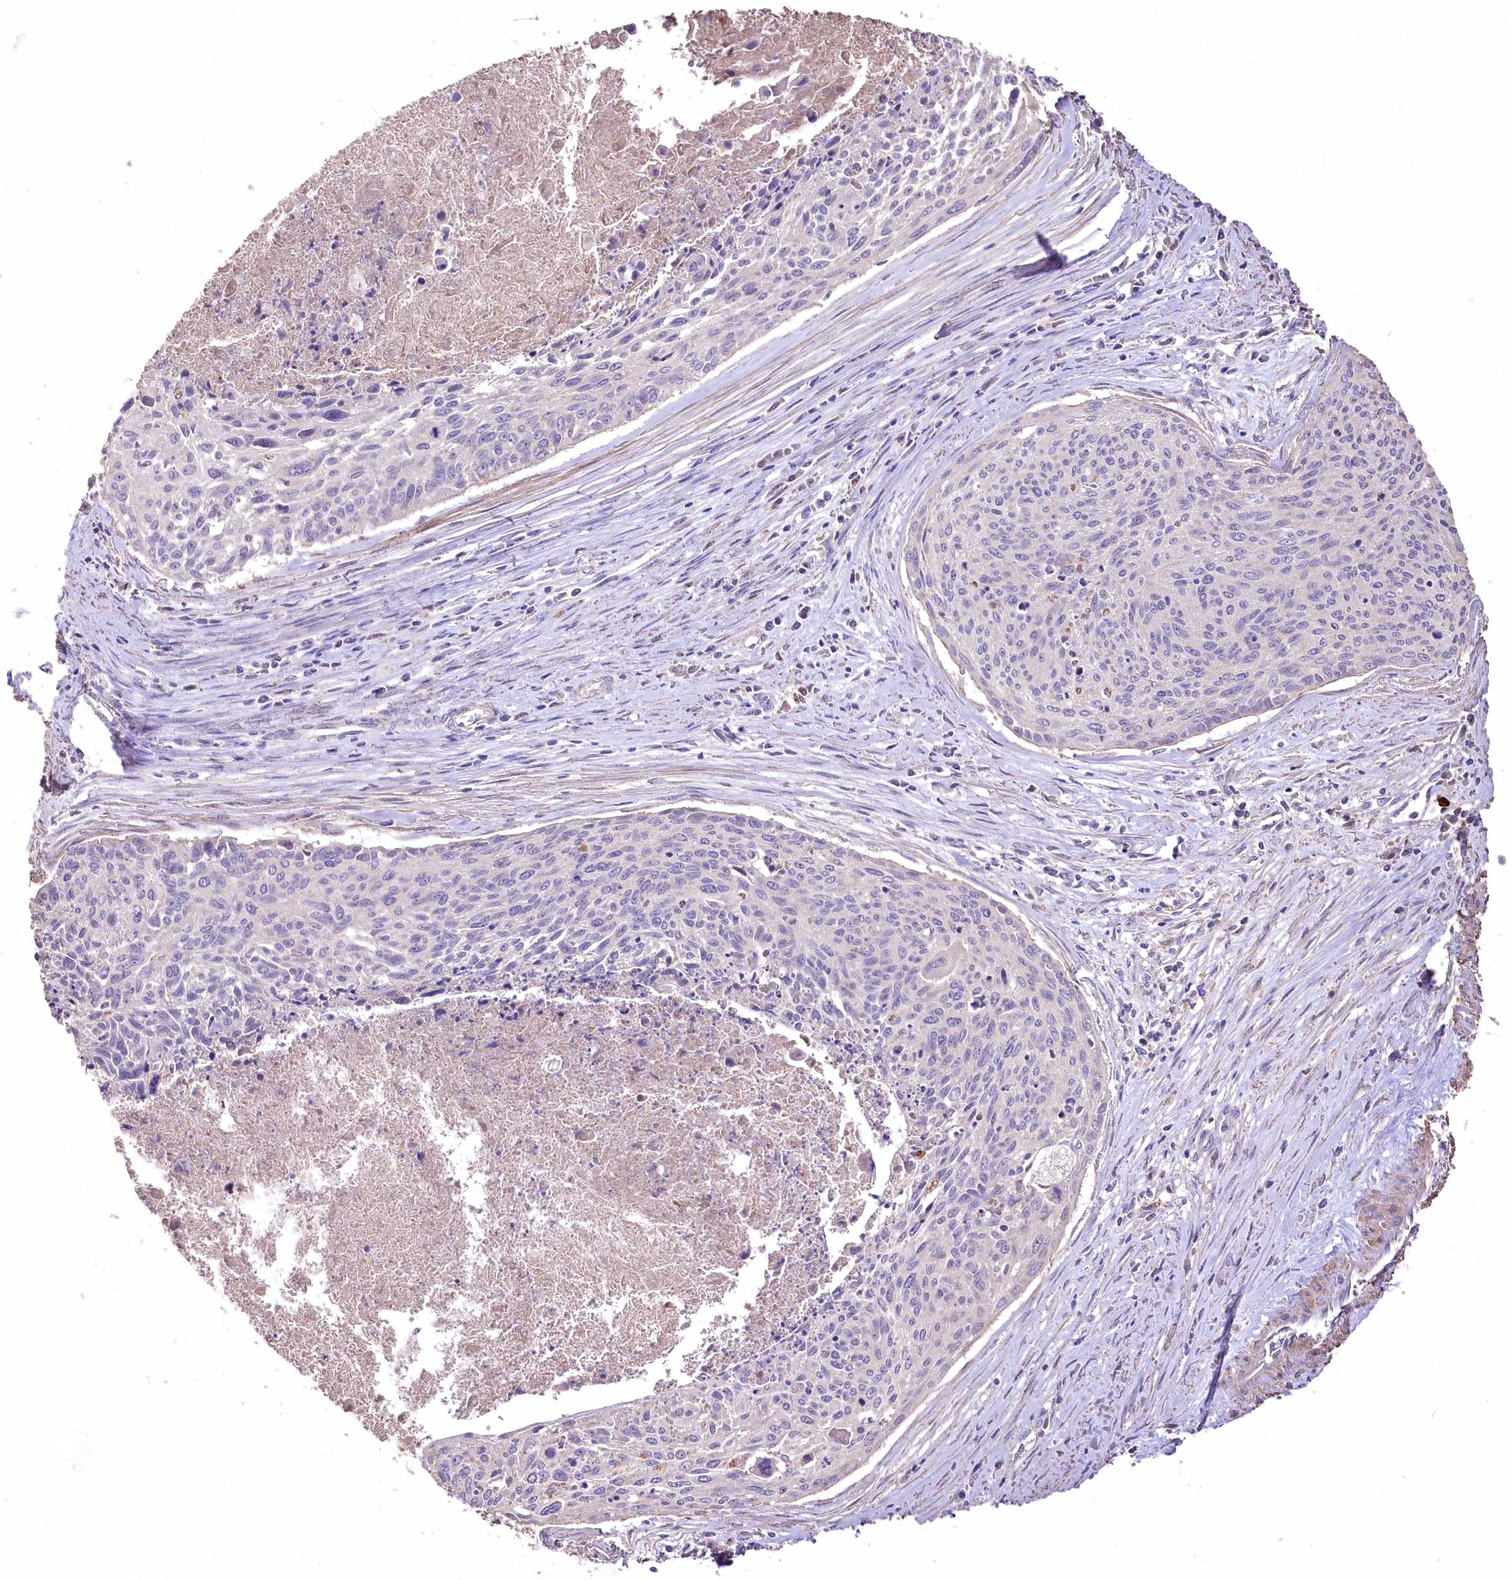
{"staining": {"intensity": "negative", "quantity": "none", "location": "none"}, "tissue": "cervical cancer", "cell_type": "Tumor cells", "image_type": "cancer", "snomed": [{"axis": "morphology", "description": "Squamous cell carcinoma, NOS"}, {"axis": "topography", "description": "Cervix"}], "caption": "Immunohistochemical staining of human cervical squamous cell carcinoma reveals no significant expression in tumor cells.", "gene": "PCYOX1L", "patient": {"sex": "female", "age": 55}}